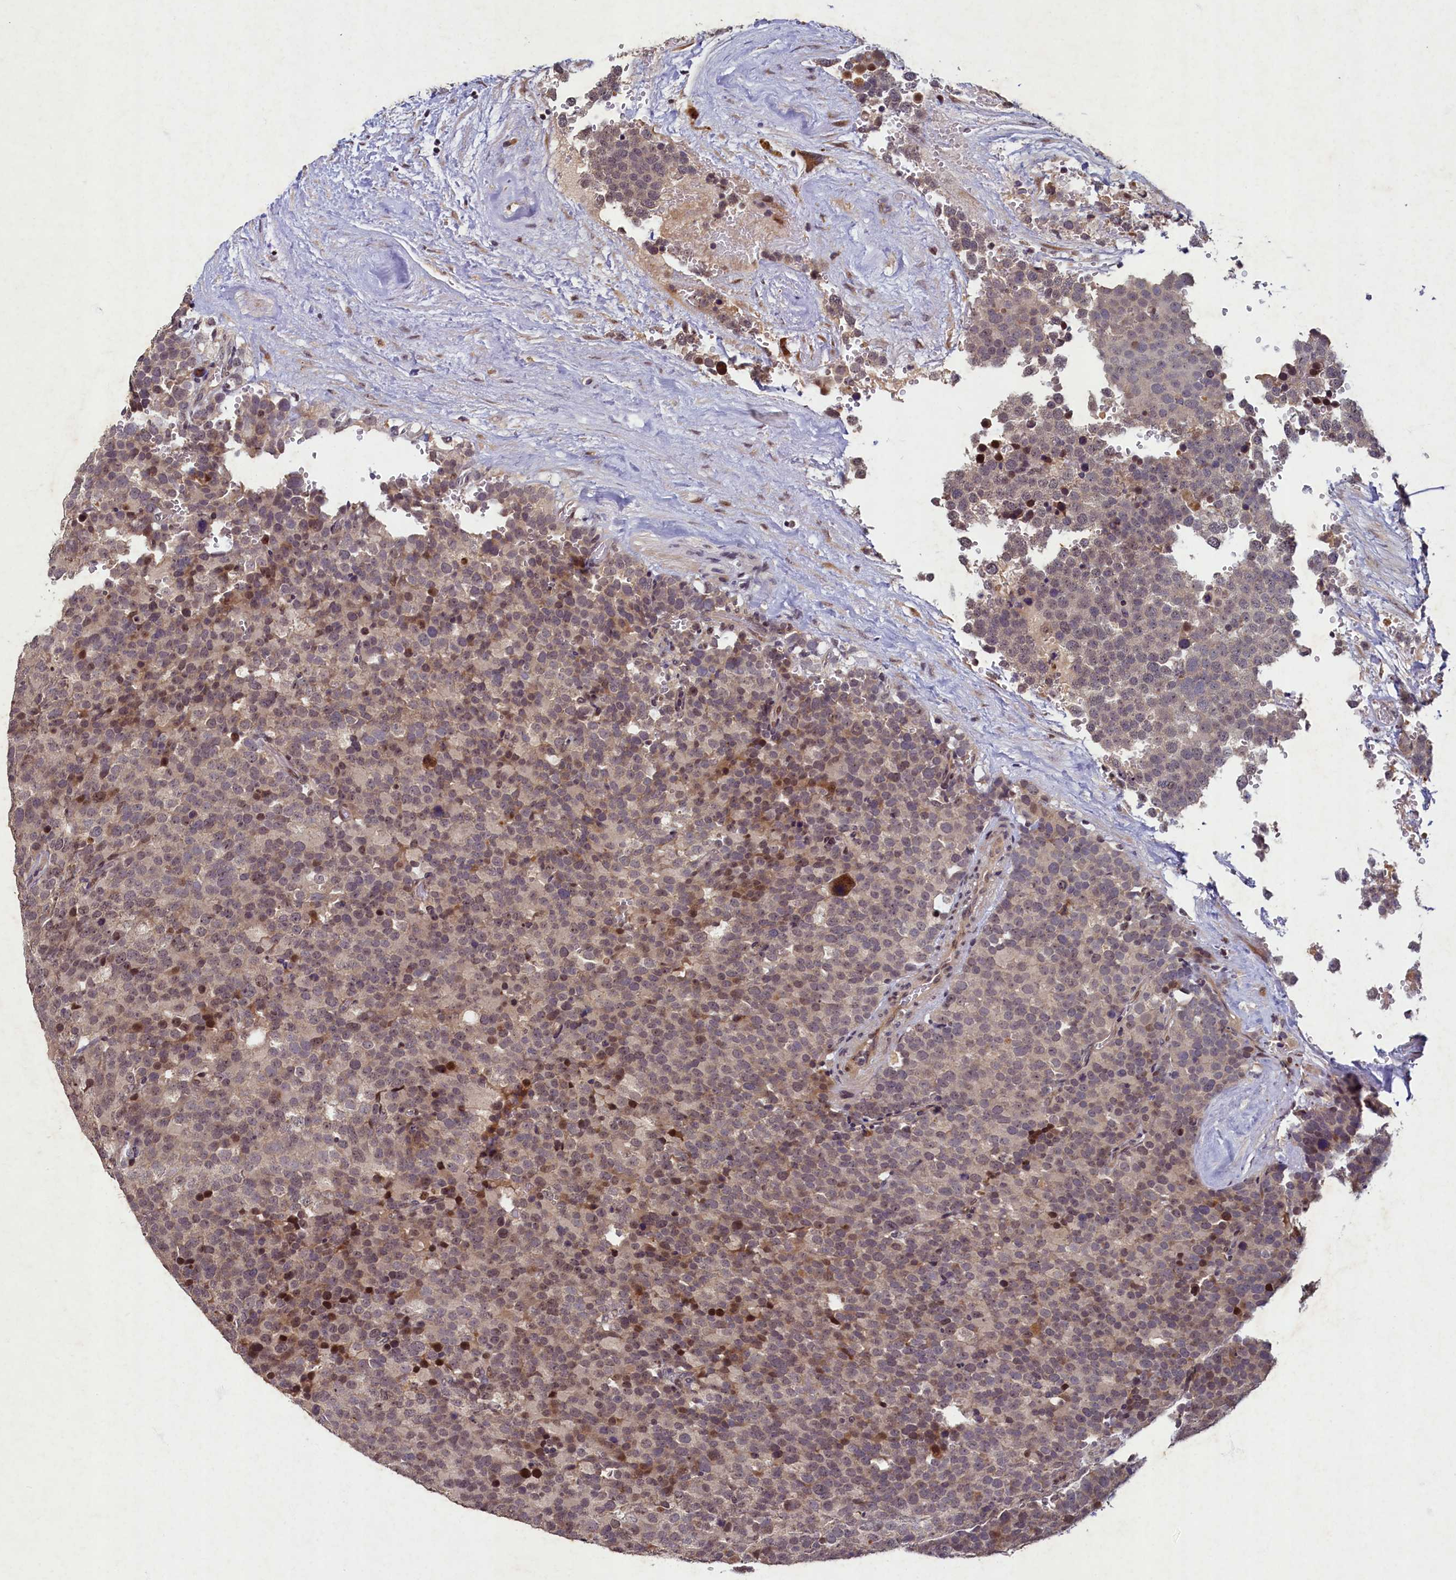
{"staining": {"intensity": "negative", "quantity": "none", "location": "none"}, "tissue": "testis cancer", "cell_type": "Tumor cells", "image_type": "cancer", "snomed": [{"axis": "morphology", "description": "Seminoma, NOS"}, {"axis": "topography", "description": "Testis"}], "caption": "Immunohistochemistry photomicrograph of neoplastic tissue: human testis cancer stained with DAB (3,3'-diaminobenzidine) reveals no significant protein positivity in tumor cells. (Immunohistochemistry (ihc), brightfield microscopy, high magnification).", "gene": "LATS2", "patient": {"sex": "male", "age": 71}}